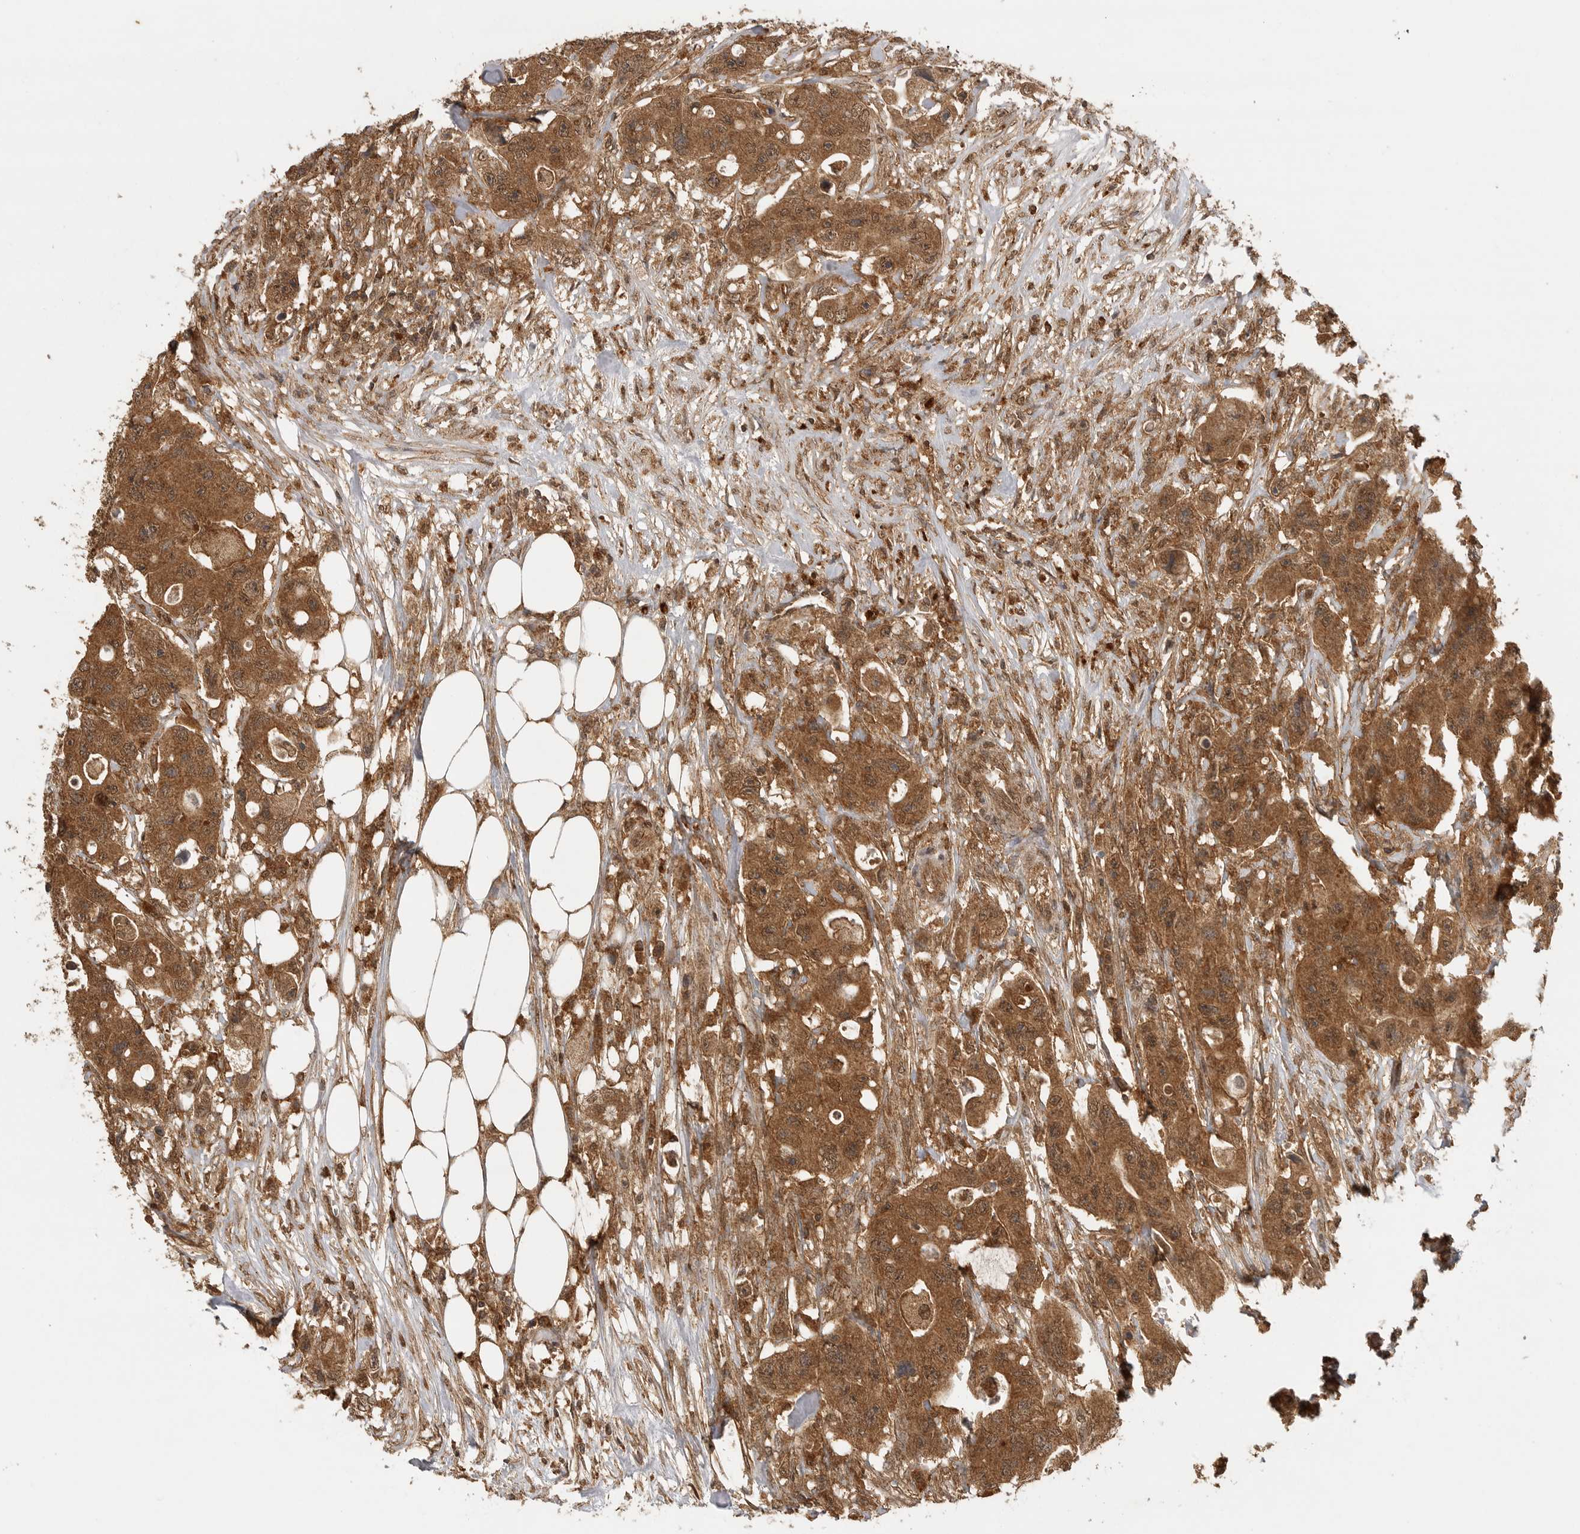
{"staining": {"intensity": "moderate", "quantity": ">75%", "location": "cytoplasmic/membranous,nuclear"}, "tissue": "colorectal cancer", "cell_type": "Tumor cells", "image_type": "cancer", "snomed": [{"axis": "morphology", "description": "Adenocarcinoma, NOS"}, {"axis": "topography", "description": "Colon"}], "caption": "Moderate cytoplasmic/membranous and nuclear staining for a protein is present in approximately >75% of tumor cells of colorectal cancer using IHC.", "gene": "ICOSLG", "patient": {"sex": "female", "age": 46}}